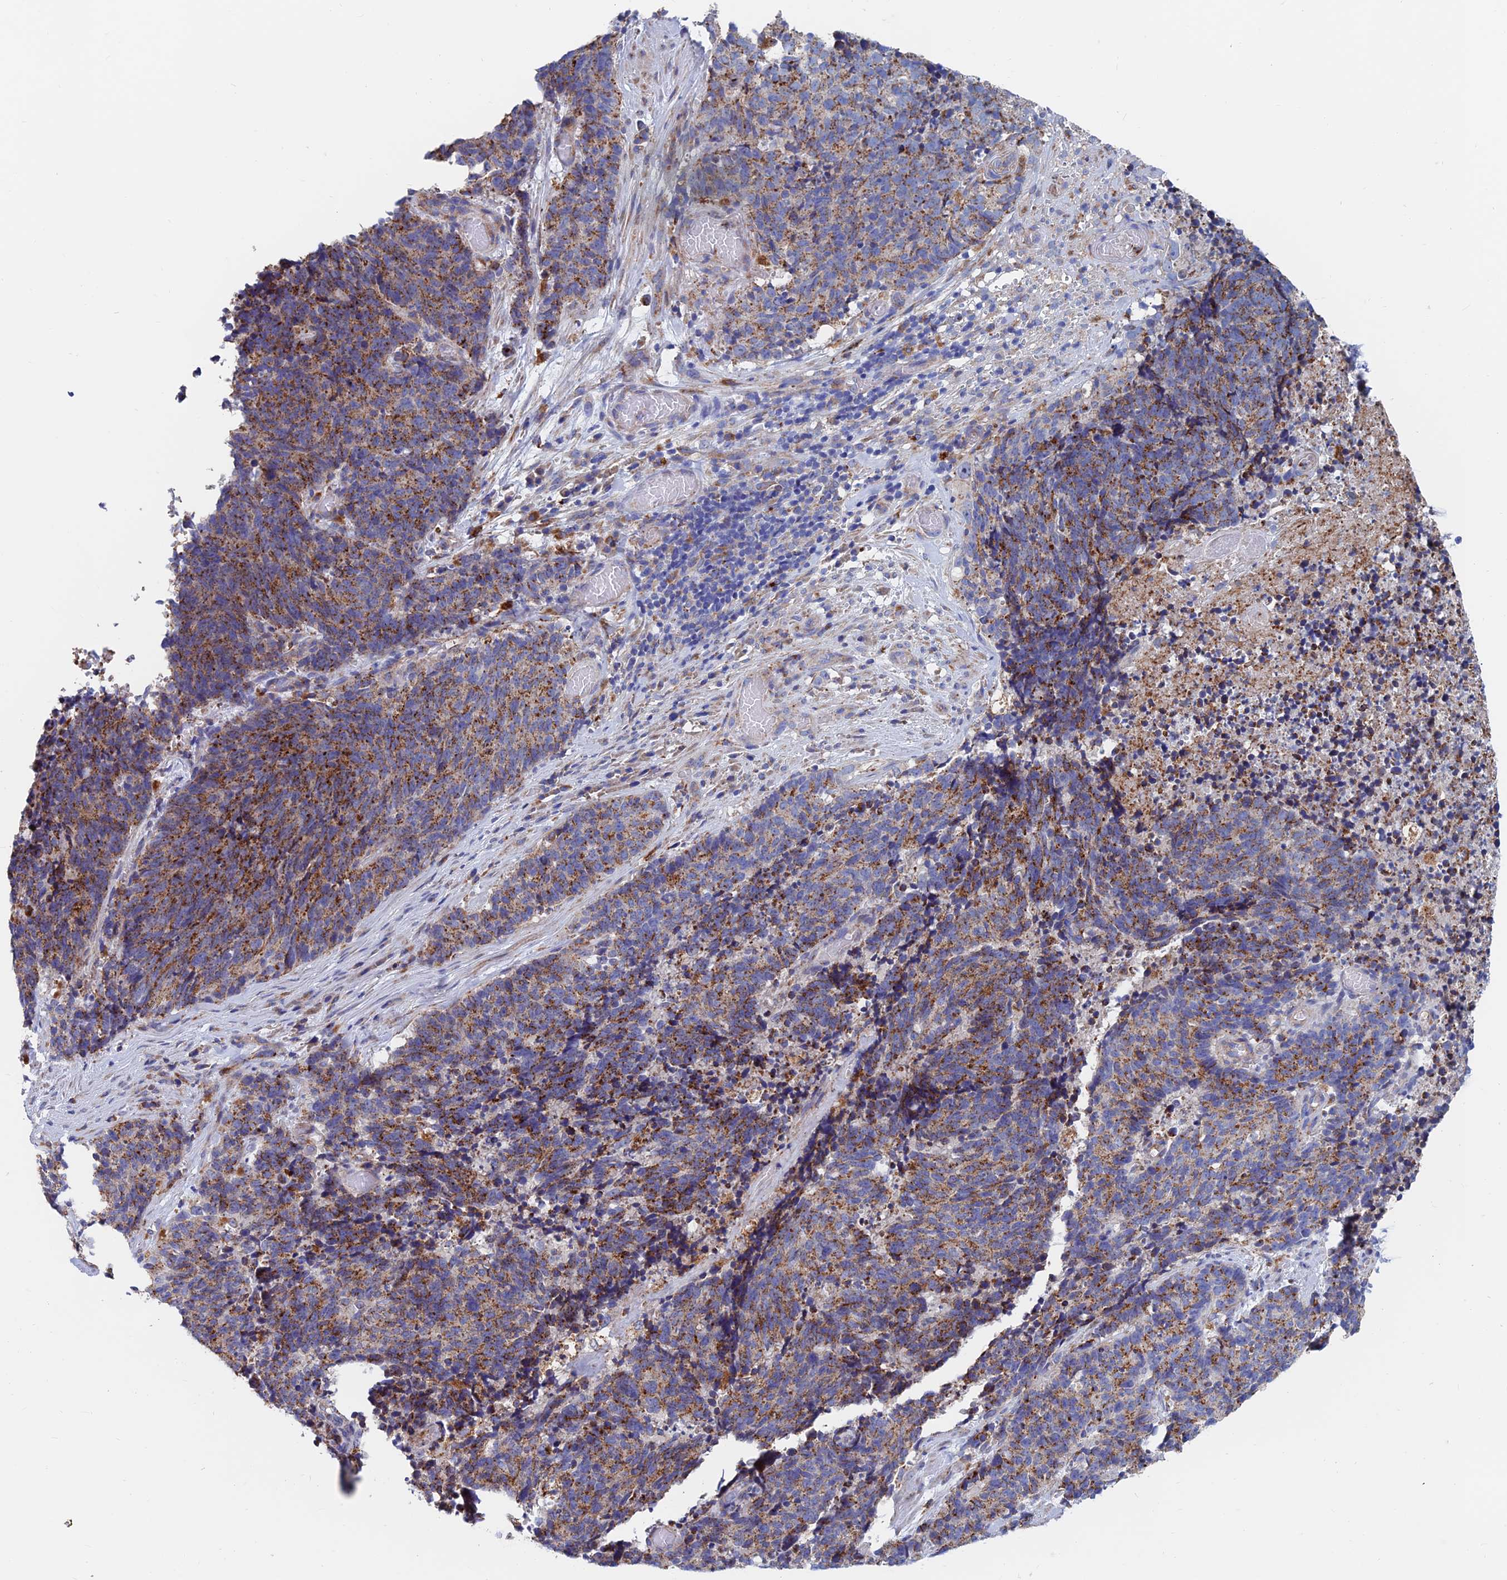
{"staining": {"intensity": "strong", "quantity": ">75%", "location": "cytoplasmic/membranous"}, "tissue": "cervical cancer", "cell_type": "Tumor cells", "image_type": "cancer", "snomed": [{"axis": "morphology", "description": "Squamous cell carcinoma, NOS"}, {"axis": "topography", "description": "Cervix"}], "caption": "The photomicrograph reveals immunohistochemical staining of cervical cancer (squamous cell carcinoma). There is strong cytoplasmic/membranous expression is identified in about >75% of tumor cells.", "gene": "SPNS1", "patient": {"sex": "female", "age": 29}}